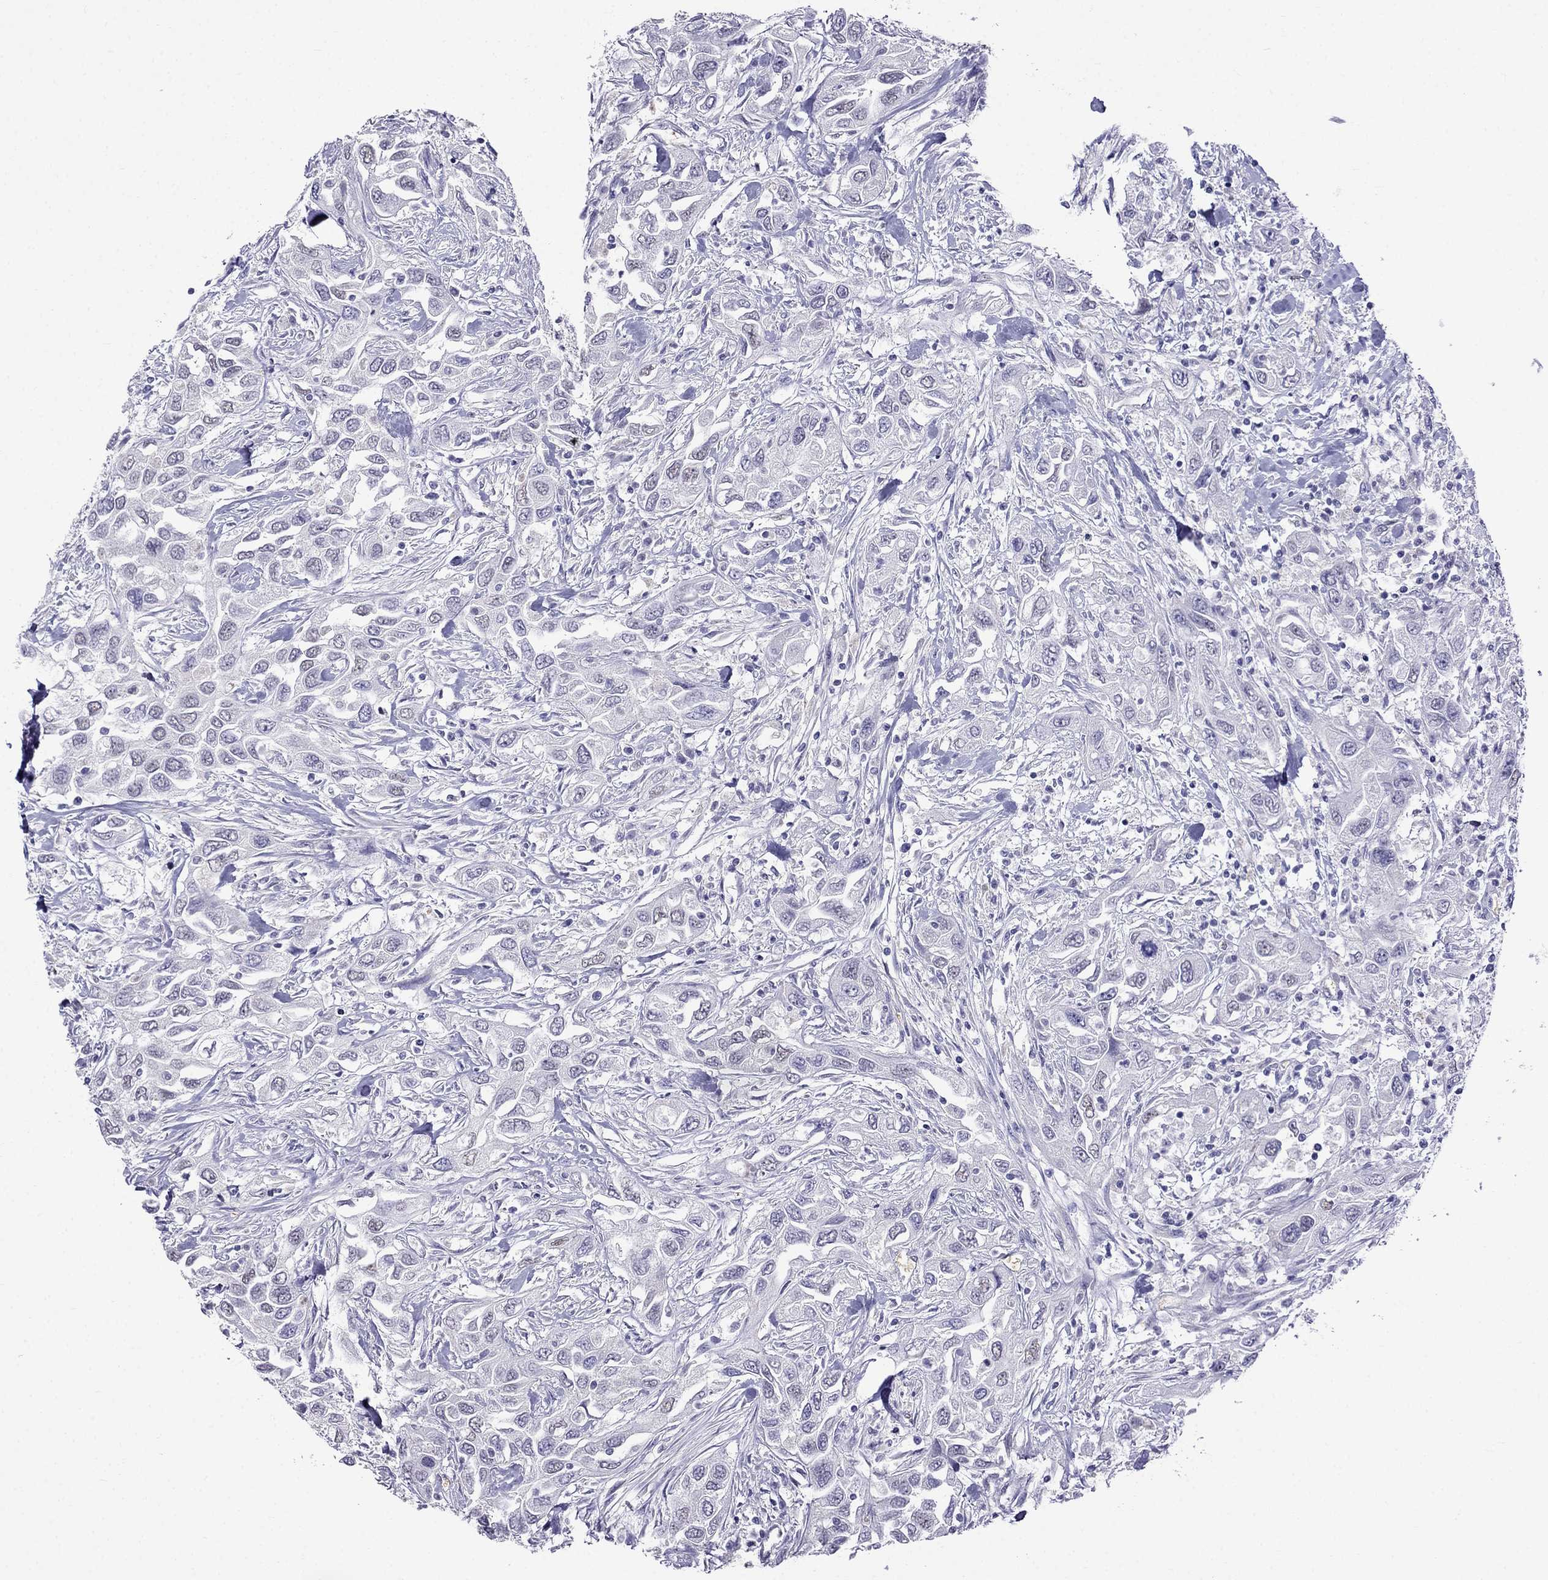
{"staining": {"intensity": "negative", "quantity": "none", "location": "none"}, "tissue": "urothelial cancer", "cell_type": "Tumor cells", "image_type": "cancer", "snomed": [{"axis": "morphology", "description": "Urothelial carcinoma, High grade"}, {"axis": "topography", "description": "Urinary bladder"}], "caption": "Image shows no significant protein positivity in tumor cells of urothelial cancer. Nuclei are stained in blue.", "gene": "MGP", "patient": {"sex": "male", "age": 76}}